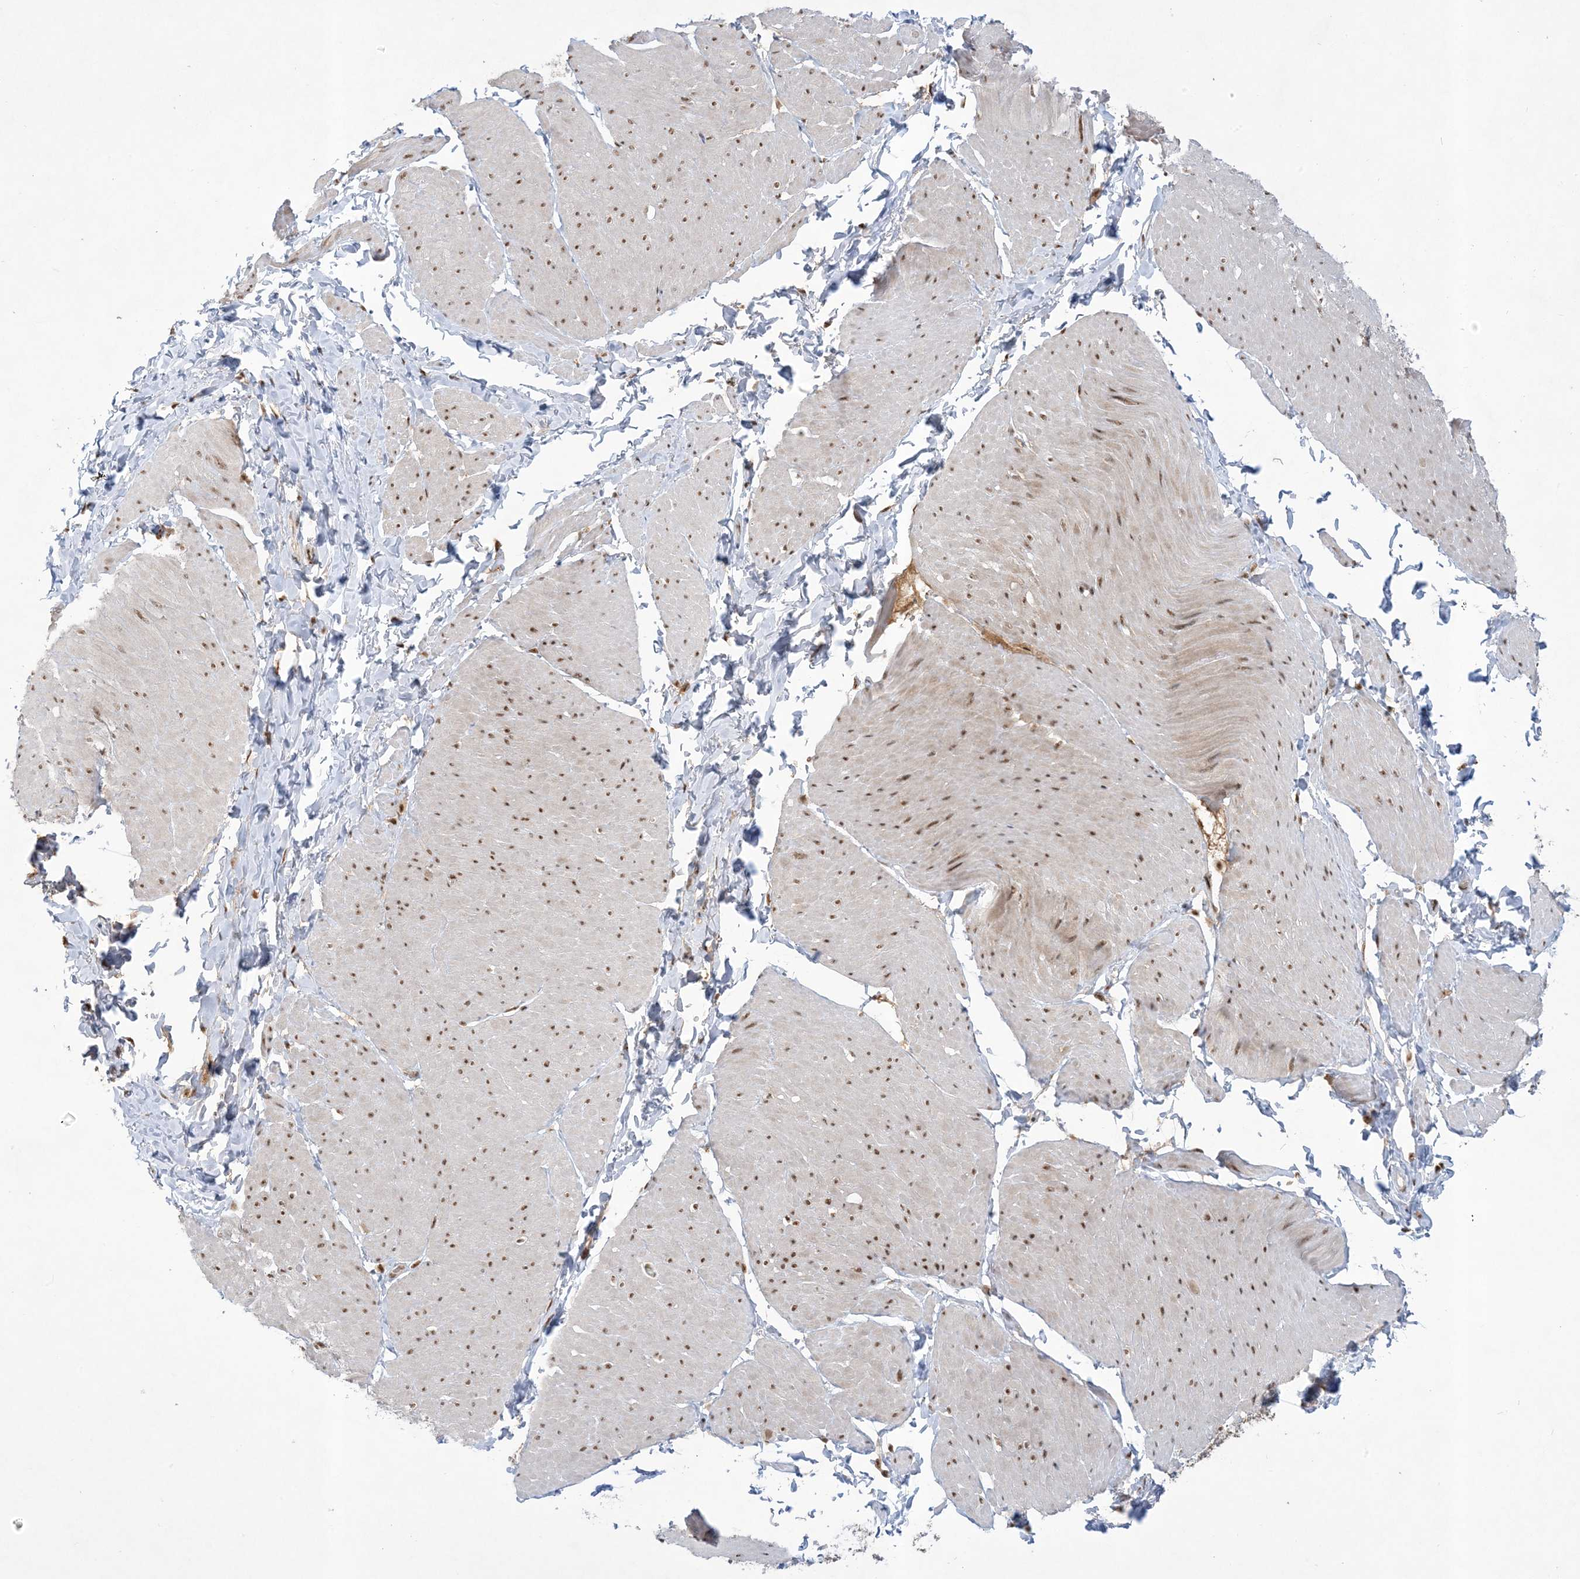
{"staining": {"intensity": "moderate", "quantity": ">75%", "location": "nuclear"}, "tissue": "smooth muscle", "cell_type": "Smooth muscle cells", "image_type": "normal", "snomed": [{"axis": "morphology", "description": "Urothelial carcinoma, High grade"}, {"axis": "topography", "description": "Urinary bladder"}], "caption": "Immunohistochemical staining of benign smooth muscle displays medium levels of moderate nuclear staining in approximately >75% of smooth muscle cells.", "gene": "PPIL2", "patient": {"sex": "male", "age": 46}}